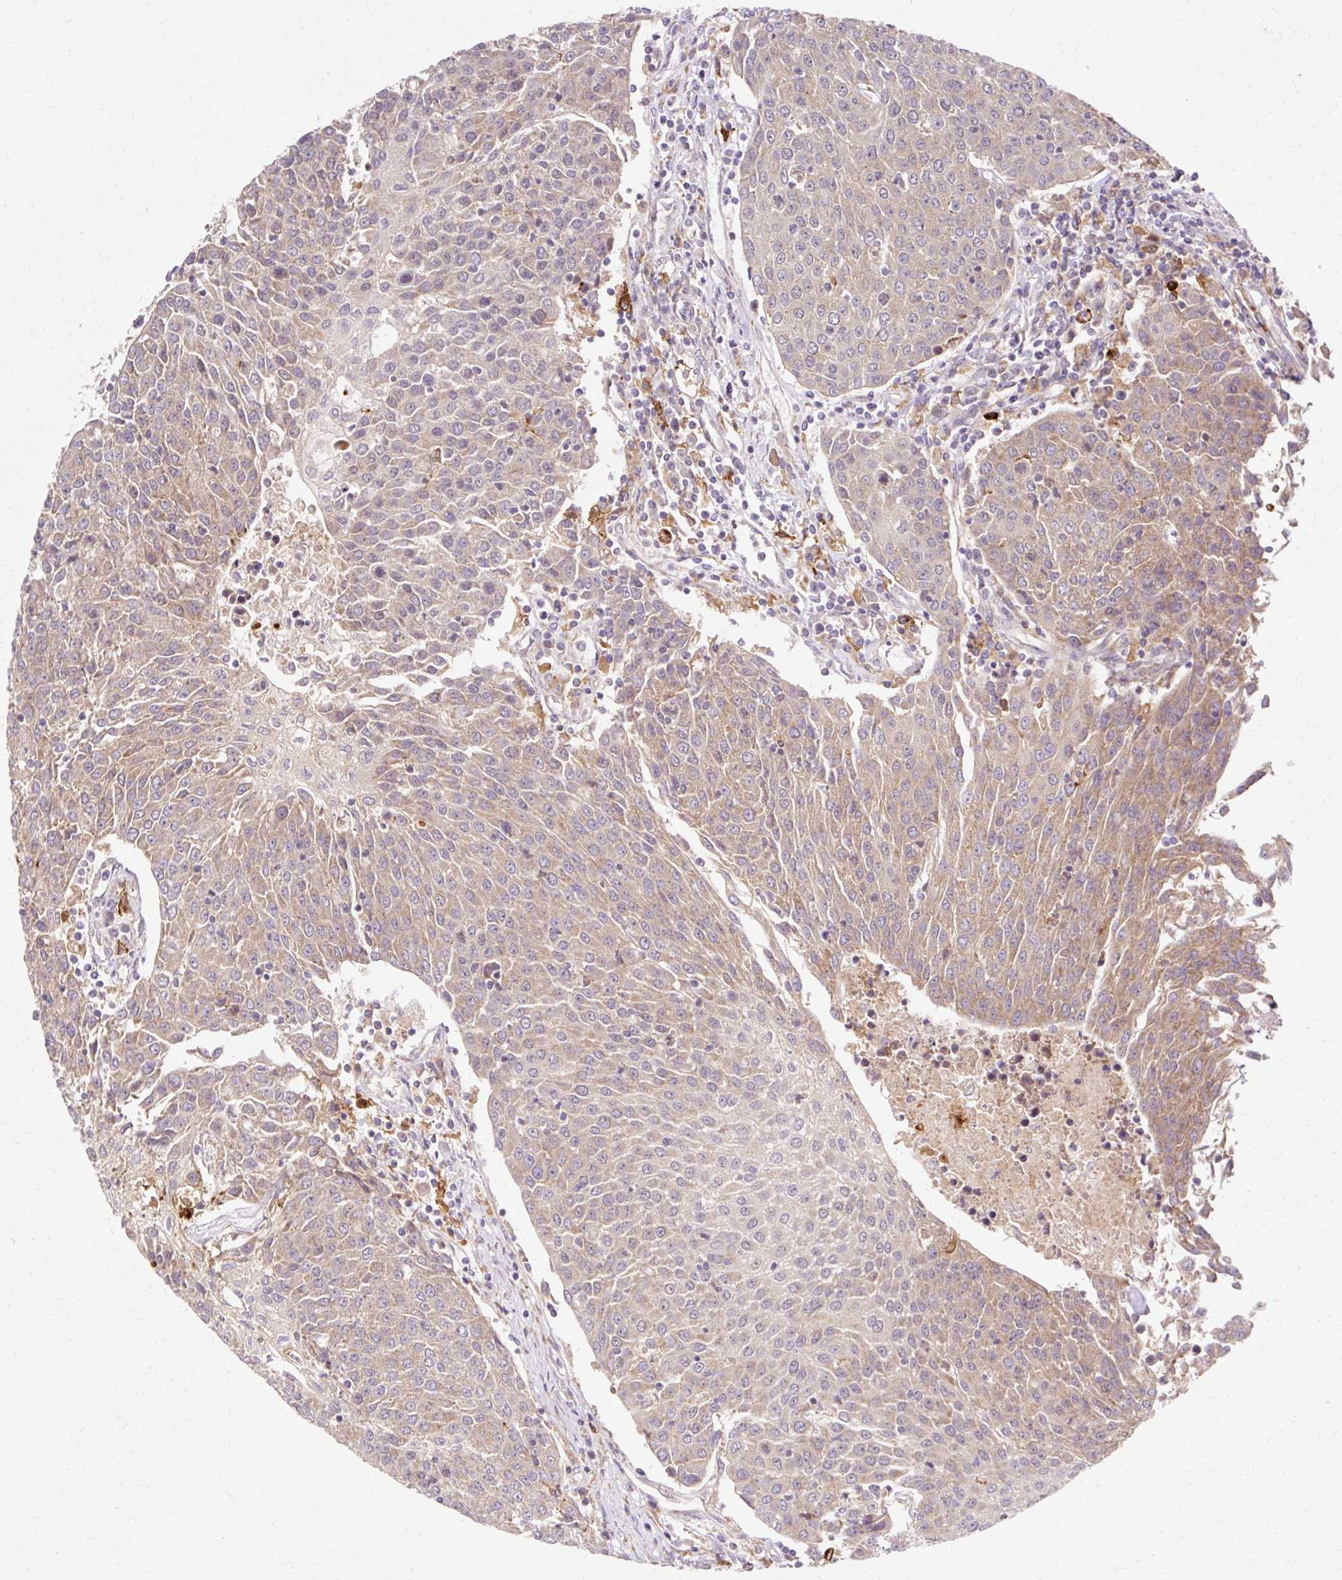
{"staining": {"intensity": "moderate", "quantity": ">75%", "location": "cytoplasmic/membranous"}, "tissue": "urothelial cancer", "cell_type": "Tumor cells", "image_type": "cancer", "snomed": [{"axis": "morphology", "description": "Urothelial carcinoma, High grade"}, {"axis": "topography", "description": "Urinary bladder"}], "caption": "About >75% of tumor cells in human urothelial cancer display moderate cytoplasmic/membranous protein positivity as visualized by brown immunohistochemical staining.", "gene": "GEMIN2", "patient": {"sex": "female", "age": 85}}